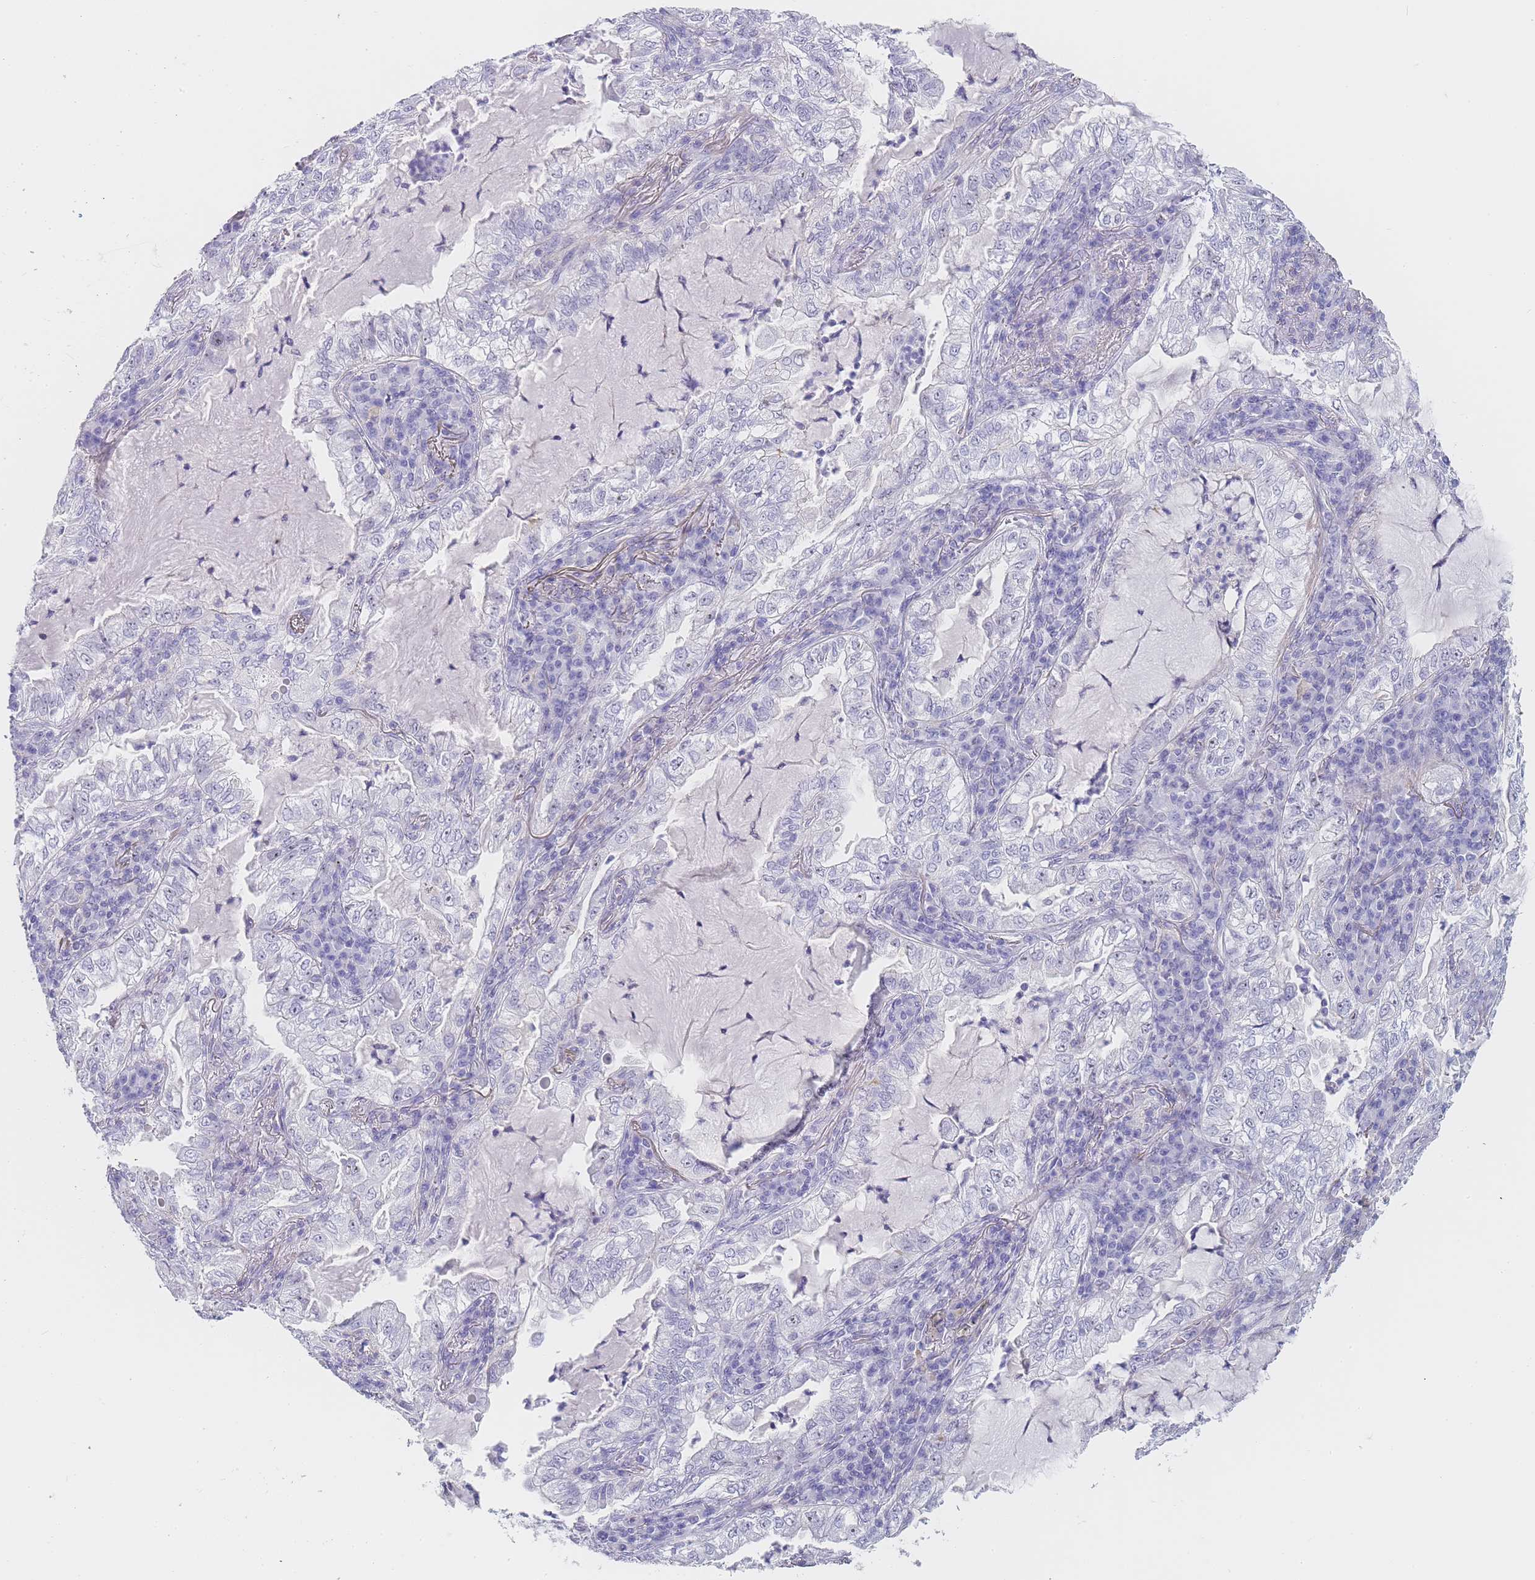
{"staining": {"intensity": "negative", "quantity": "none", "location": "none"}, "tissue": "lung cancer", "cell_type": "Tumor cells", "image_type": "cancer", "snomed": [{"axis": "morphology", "description": "Adenocarcinoma, NOS"}, {"axis": "topography", "description": "Lung"}], "caption": "The micrograph reveals no staining of tumor cells in lung cancer.", "gene": "NOP14", "patient": {"sex": "female", "age": 73}}